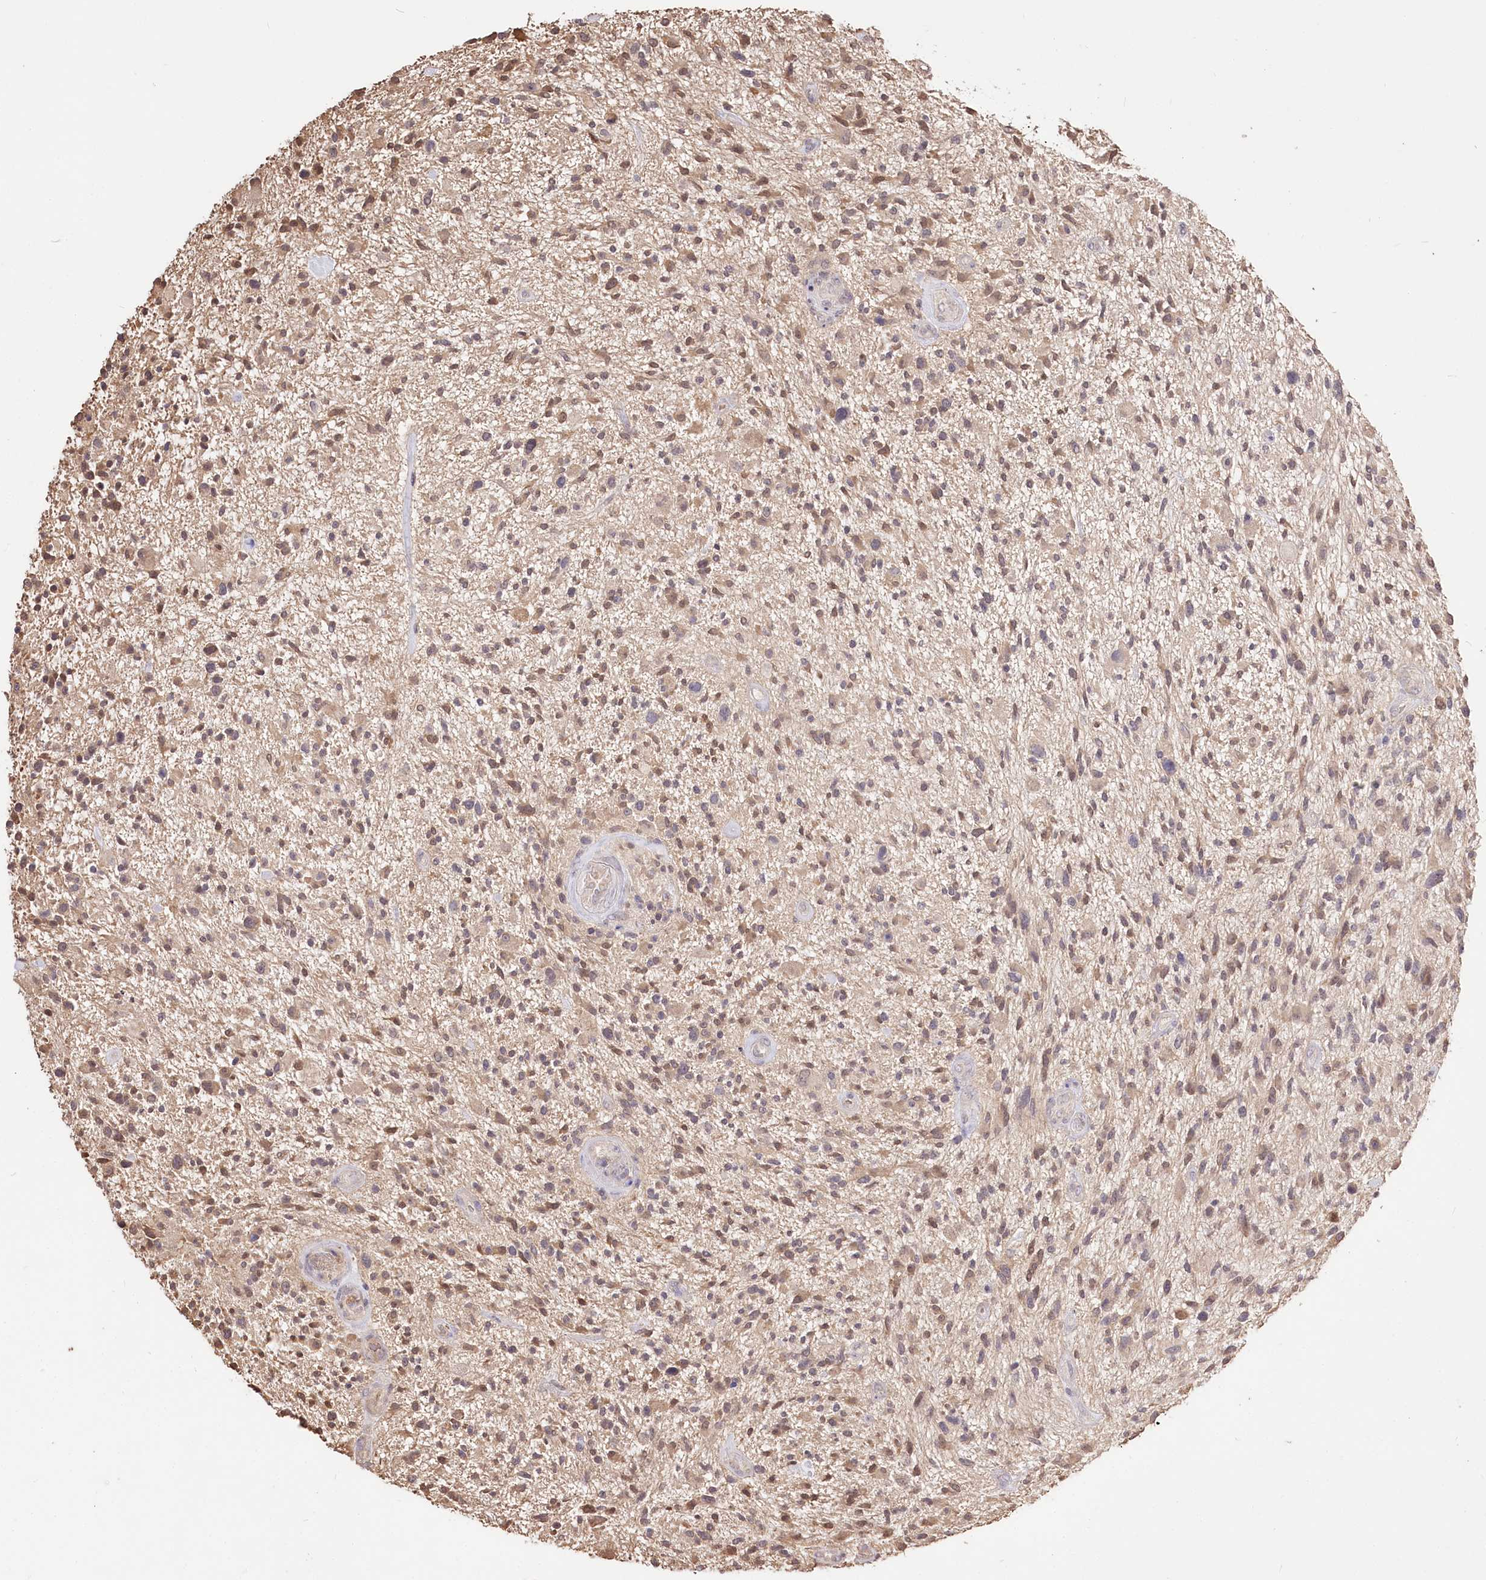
{"staining": {"intensity": "moderate", "quantity": ">75%", "location": "cytoplasmic/membranous"}, "tissue": "glioma", "cell_type": "Tumor cells", "image_type": "cancer", "snomed": [{"axis": "morphology", "description": "Glioma, malignant, High grade"}, {"axis": "topography", "description": "Brain"}], "caption": "Brown immunohistochemical staining in human glioma displays moderate cytoplasmic/membranous positivity in approximately >75% of tumor cells.", "gene": "R3HDM2", "patient": {"sex": "male", "age": 47}}